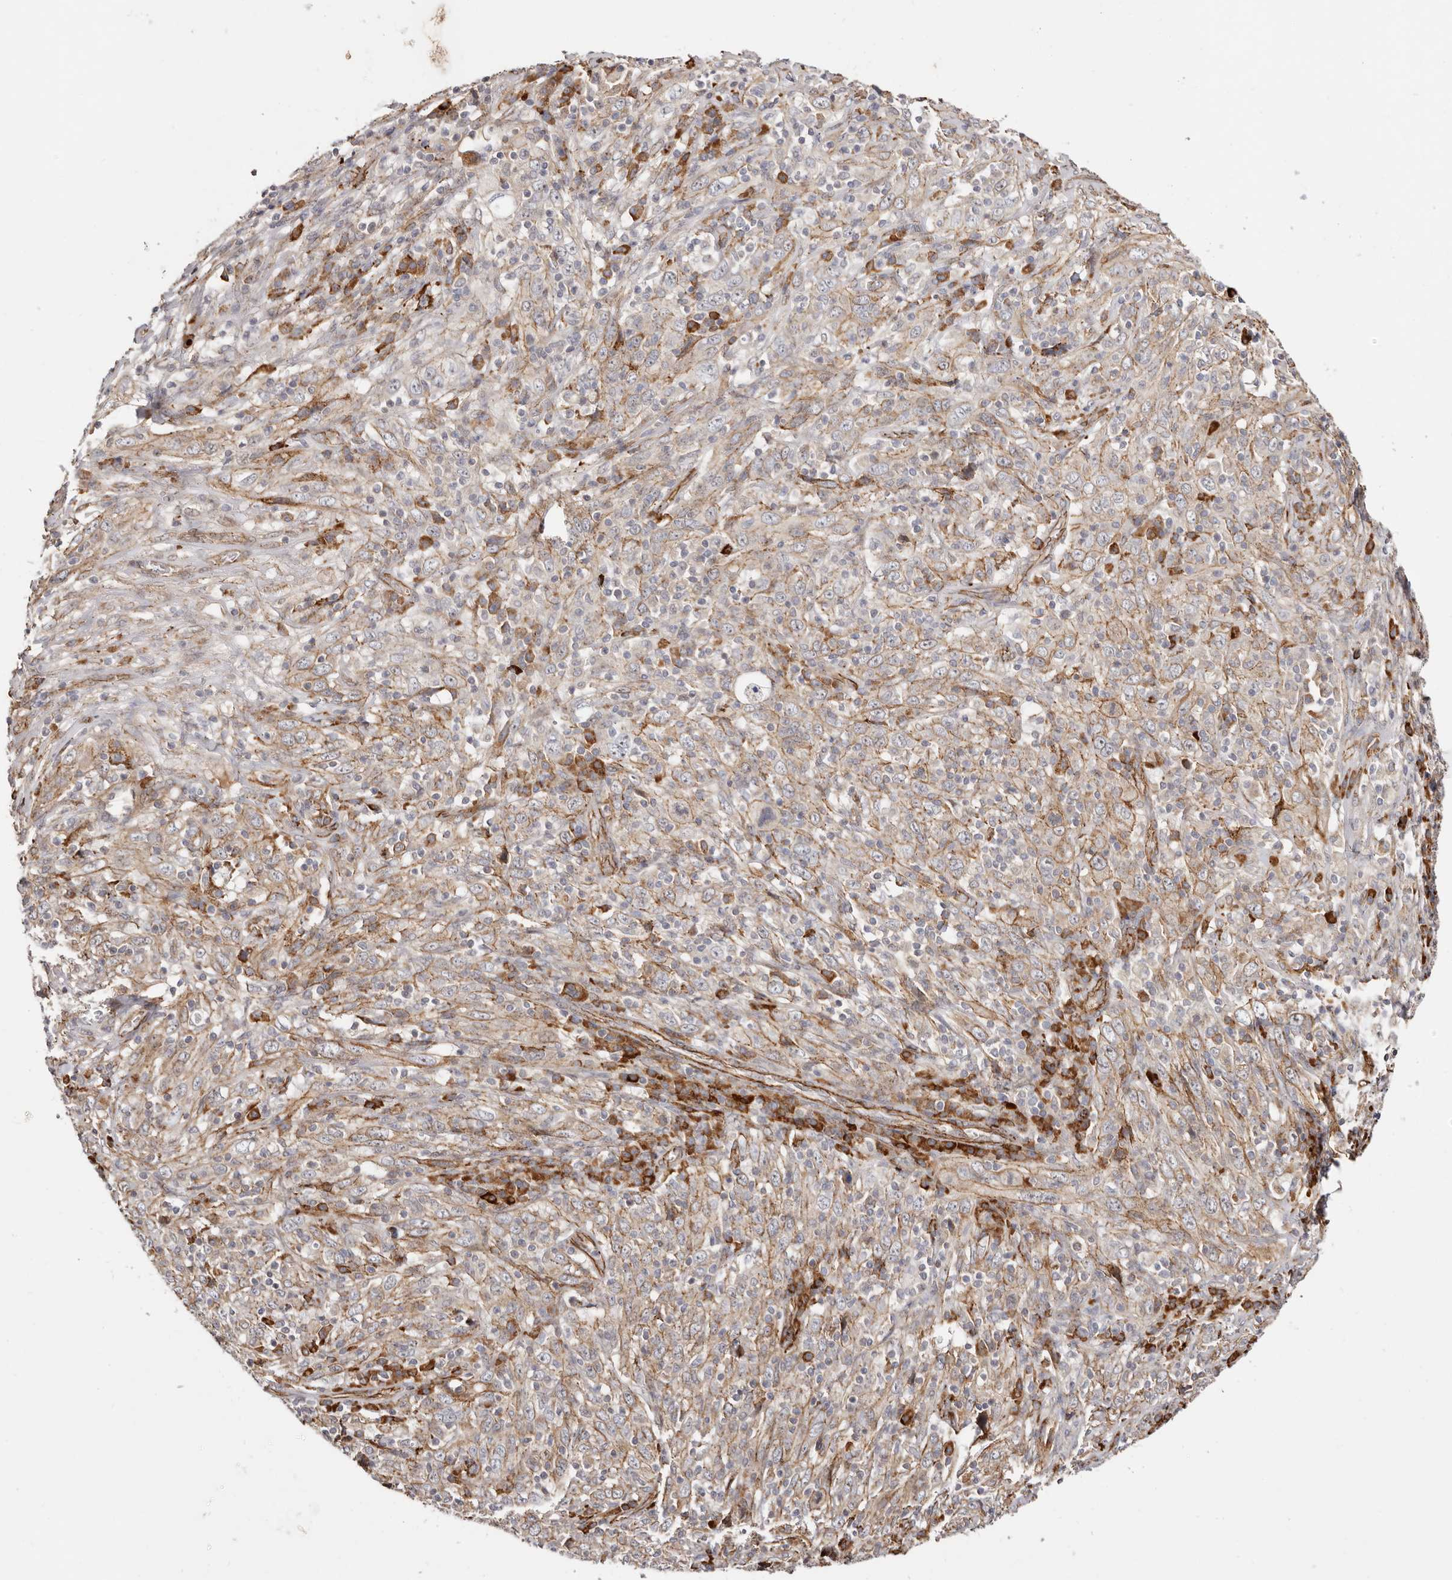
{"staining": {"intensity": "weak", "quantity": ">75%", "location": "cytoplasmic/membranous"}, "tissue": "cervical cancer", "cell_type": "Tumor cells", "image_type": "cancer", "snomed": [{"axis": "morphology", "description": "Squamous cell carcinoma, NOS"}, {"axis": "topography", "description": "Cervix"}], "caption": "An image of human cervical cancer (squamous cell carcinoma) stained for a protein exhibits weak cytoplasmic/membranous brown staining in tumor cells.", "gene": "CTNNB1", "patient": {"sex": "female", "age": 46}}